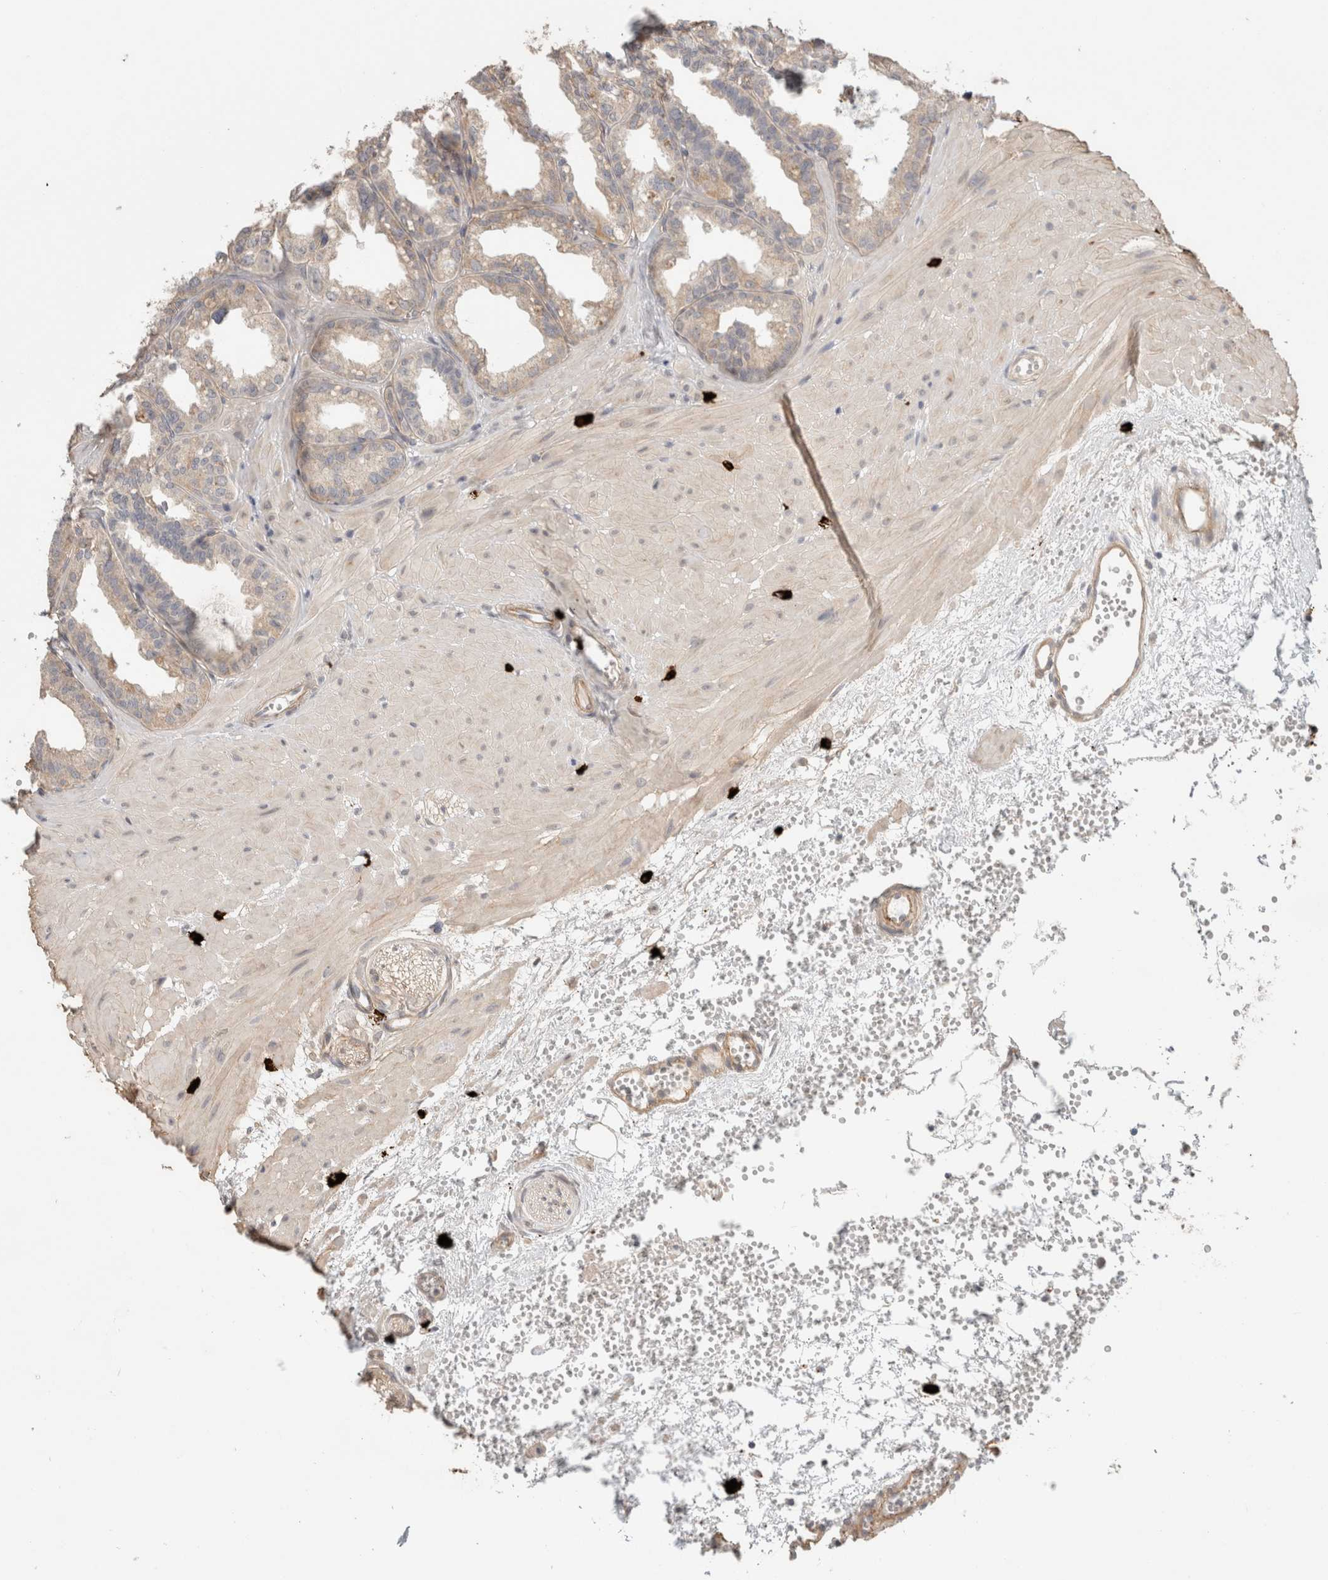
{"staining": {"intensity": "weak", "quantity": "<25%", "location": "cytoplasmic/membranous"}, "tissue": "seminal vesicle", "cell_type": "Glandular cells", "image_type": "normal", "snomed": [{"axis": "morphology", "description": "Normal tissue, NOS"}, {"axis": "topography", "description": "Prostate"}, {"axis": "topography", "description": "Seminal veicle"}], "caption": "This is a histopathology image of immunohistochemistry (IHC) staining of normal seminal vesicle, which shows no positivity in glandular cells.", "gene": "HSPG2", "patient": {"sex": "male", "age": 51}}